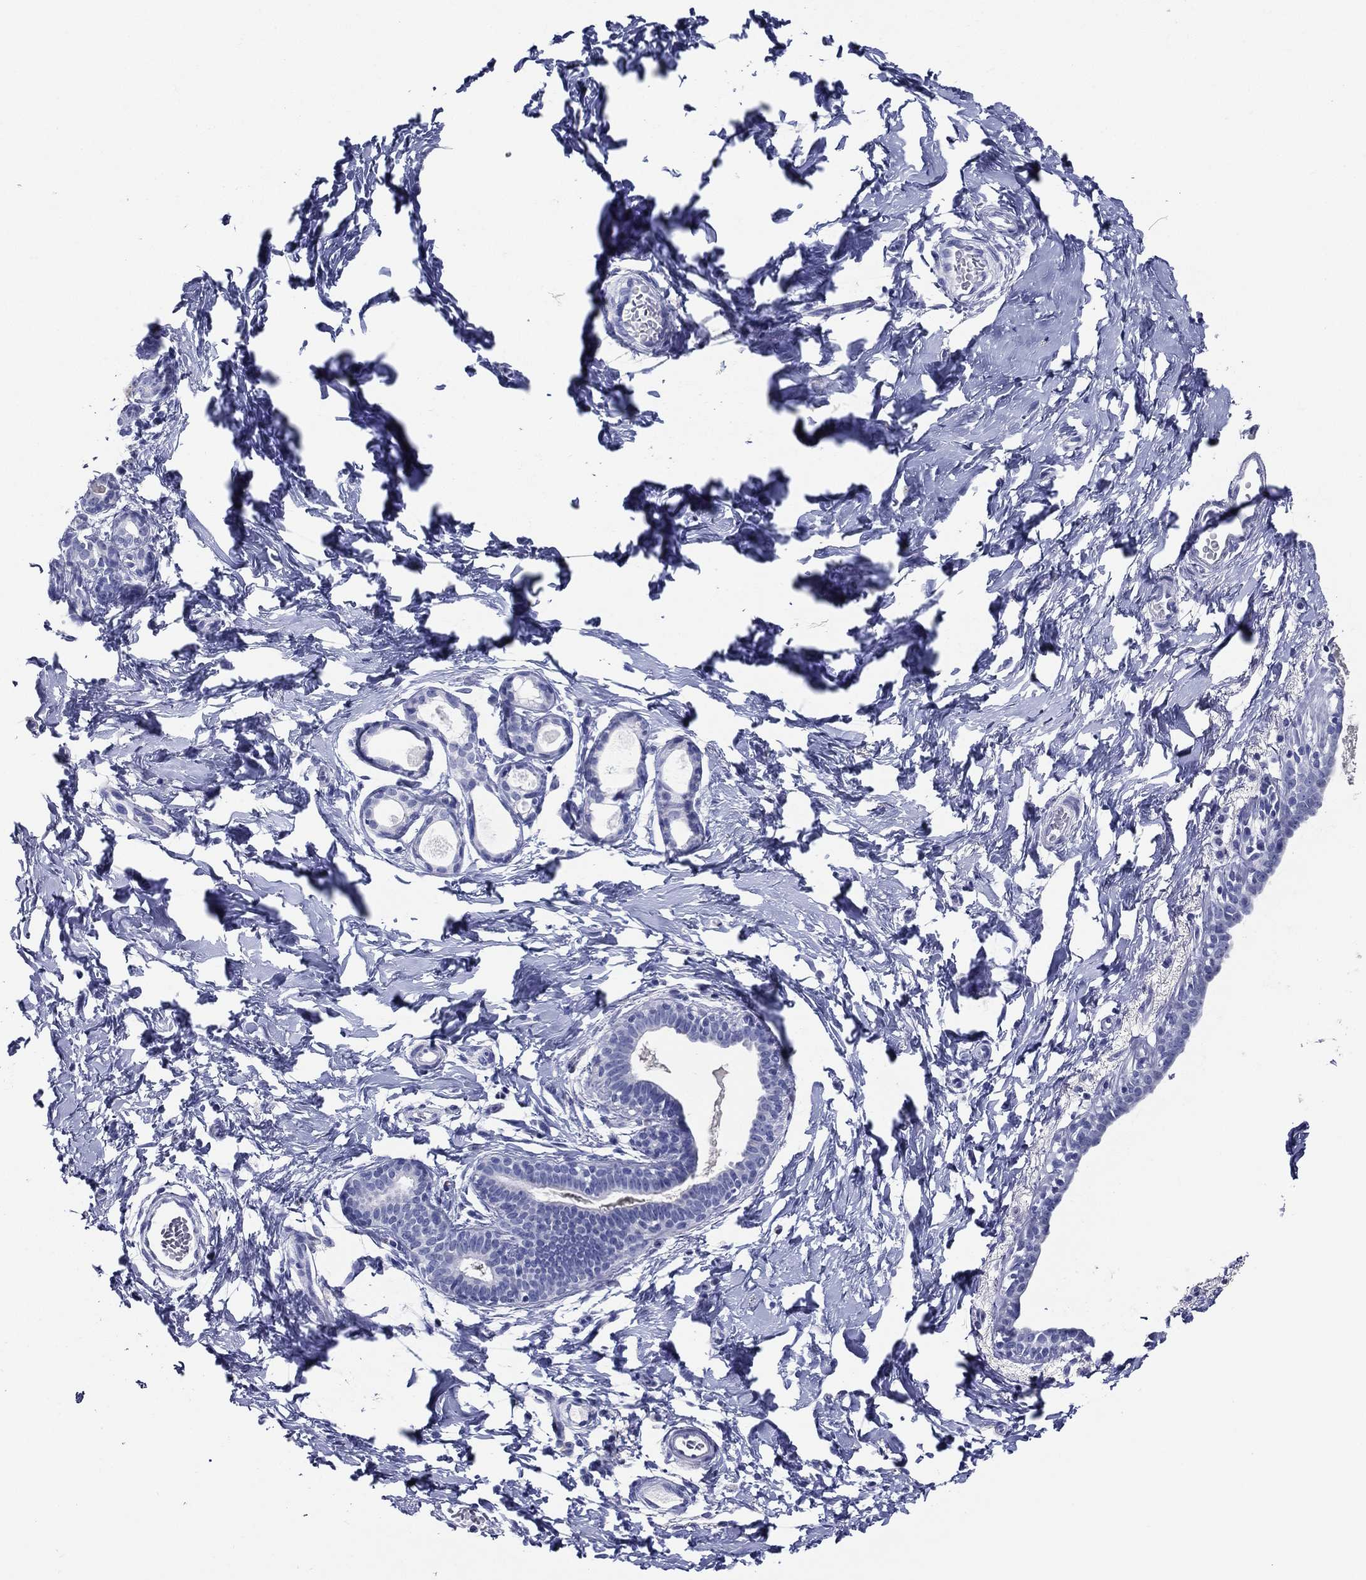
{"staining": {"intensity": "negative", "quantity": "none", "location": "none"}, "tissue": "breast", "cell_type": "Adipocytes", "image_type": "normal", "snomed": [{"axis": "morphology", "description": "Normal tissue, NOS"}, {"axis": "topography", "description": "Breast"}], "caption": "Photomicrograph shows no protein expression in adipocytes of unremarkable breast. (DAB immunohistochemistry (IHC) visualized using brightfield microscopy, high magnification).", "gene": "ACE2", "patient": {"sex": "female", "age": 37}}